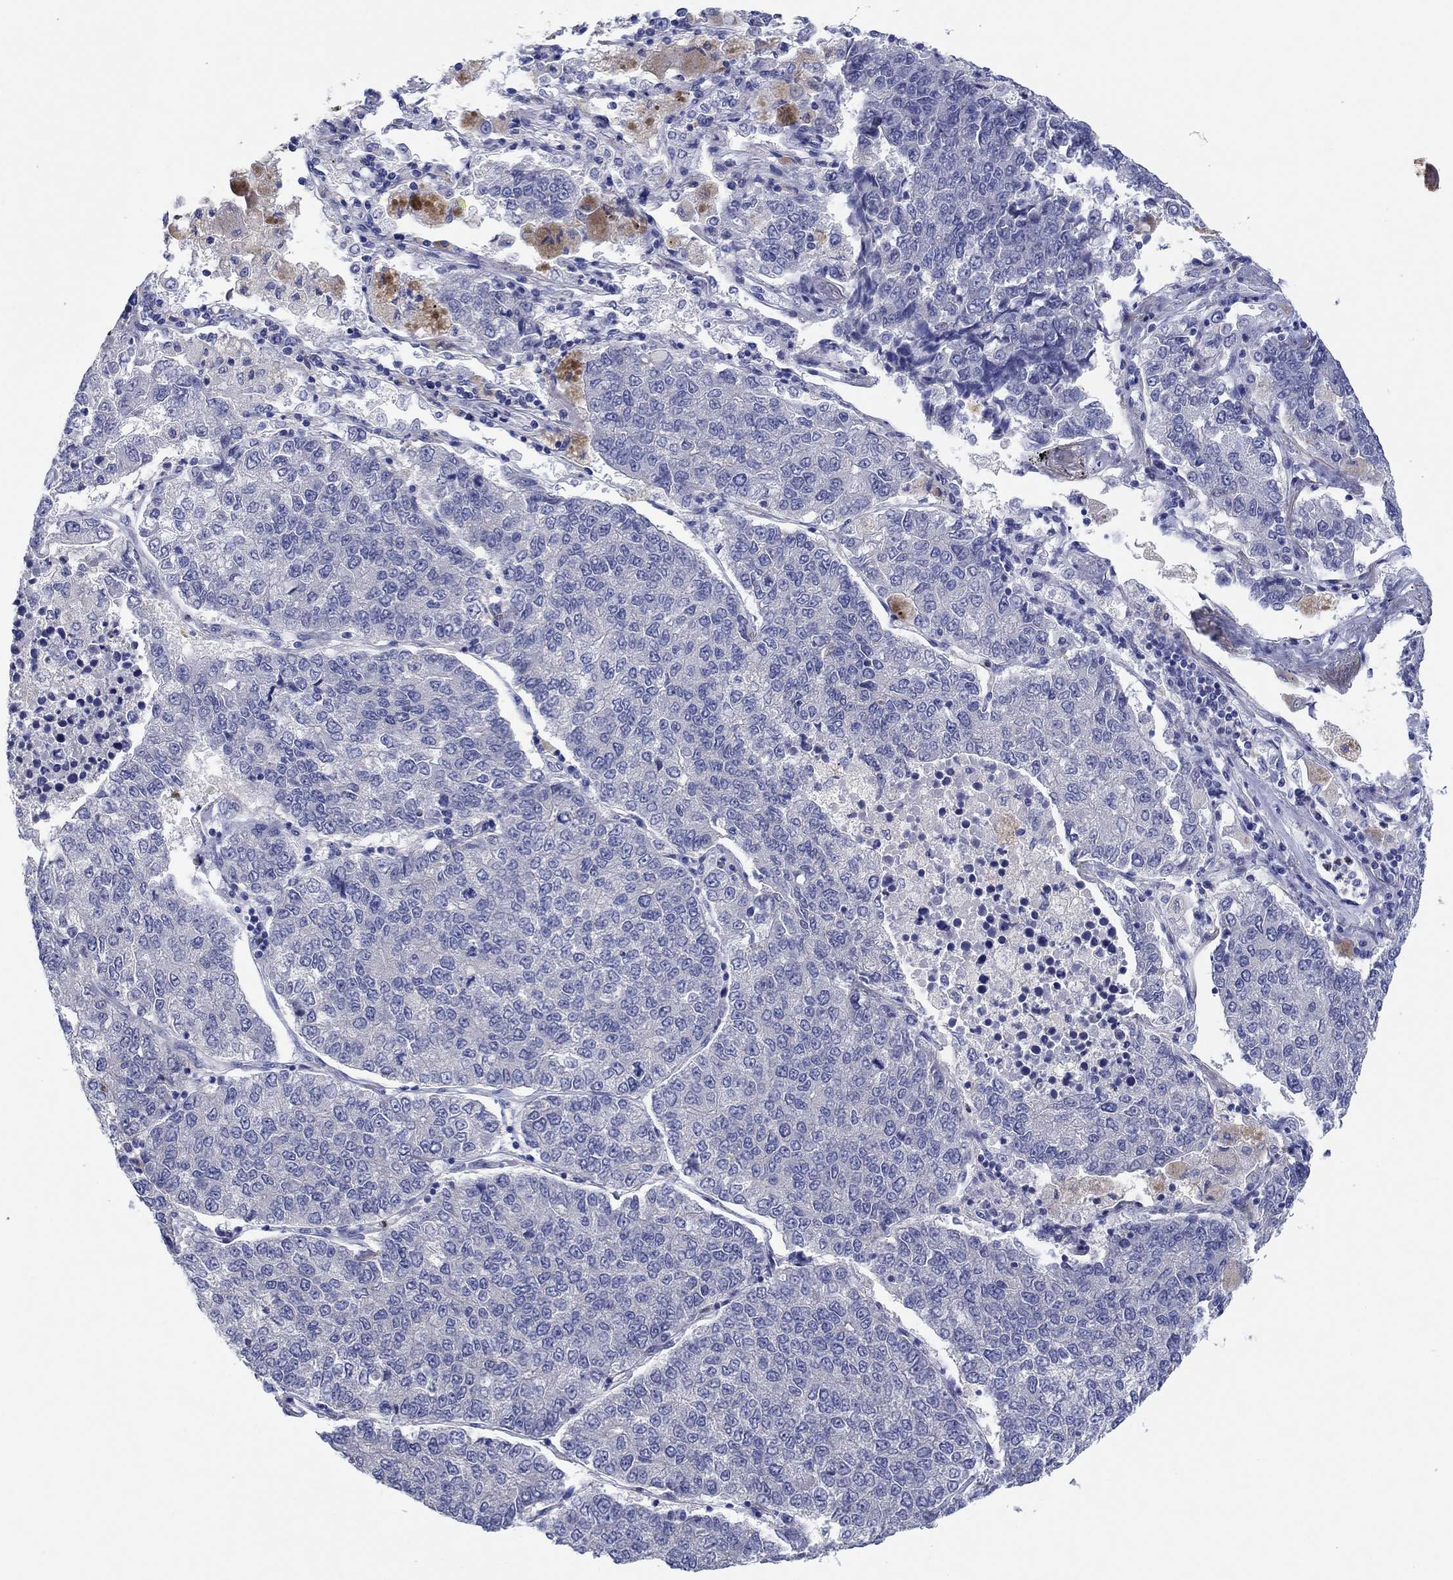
{"staining": {"intensity": "negative", "quantity": "none", "location": "none"}, "tissue": "lung cancer", "cell_type": "Tumor cells", "image_type": "cancer", "snomed": [{"axis": "morphology", "description": "Adenocarcinoma, NOS"}, {"axis": "topography", "description": "Lung"}], "caption": "High magnification brightfield microscopy of lung cancer (adenocarcinoma) stained with DAB (3,3'-diaminobenzidine) (brown) and counterstained with hematoxylin (blue): tumor cells show no significant staining.", "gene": "HDC", "patient": {"sex": "male", "age": 49}}